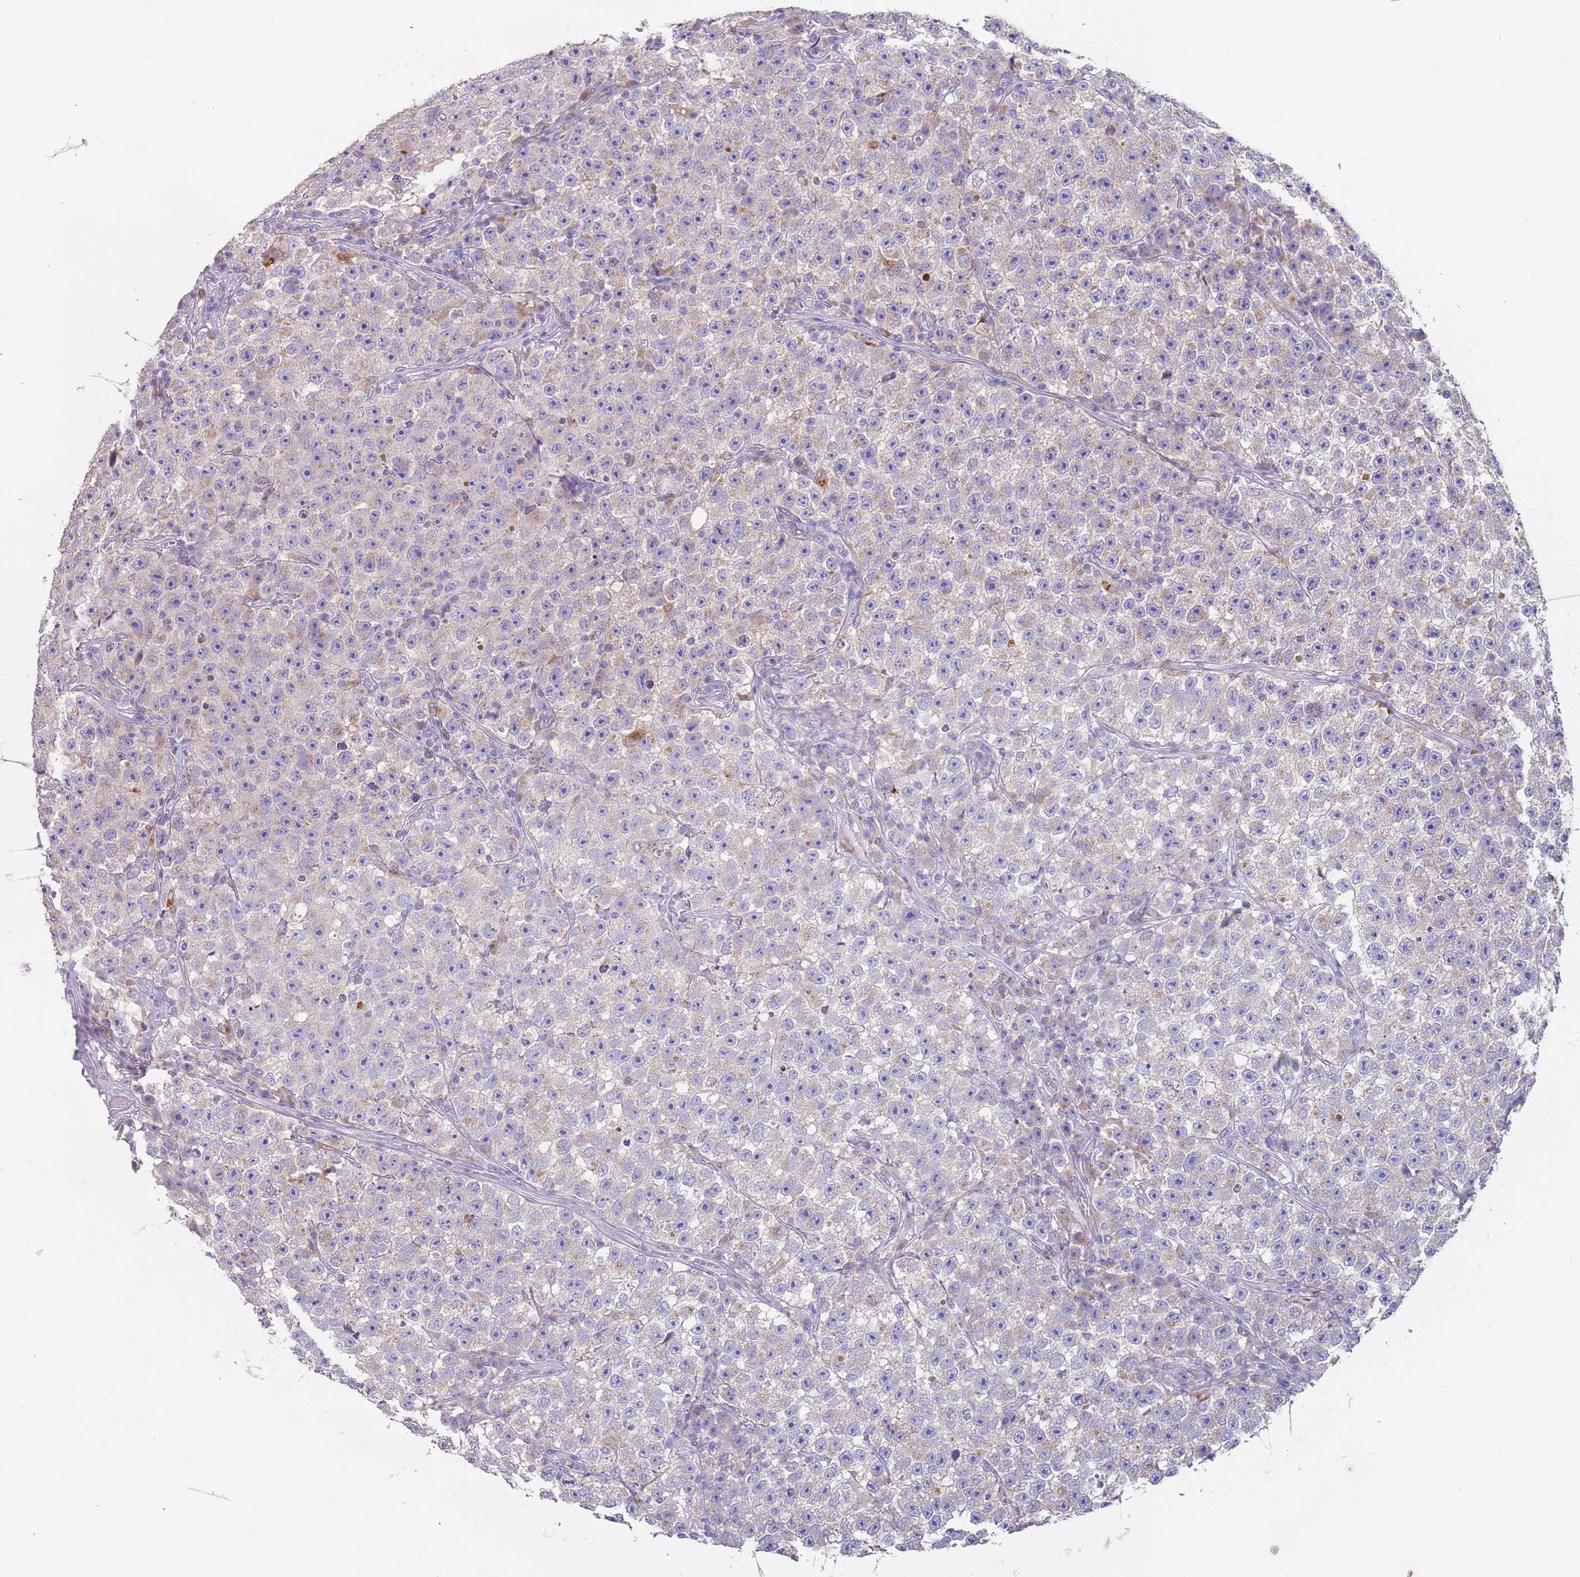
{"staining": {"intensity": "negative", "quantity": "none", "location": "none"}, "tissue": "testis cancer", "cell_type": "Tumor cells", "image_type": "cancer", "snomed": [{"axis": "morphology", "description": "Seminoma, NOS"}, {"axis": "topography", "description": "Testis"}], "caption": "The immunohistochemistry image has no significant positivity in tumor cells of seminoma (testis) tissue.", "gene": "TMEM251", "patient": {"sex": "male", "age": 22}}